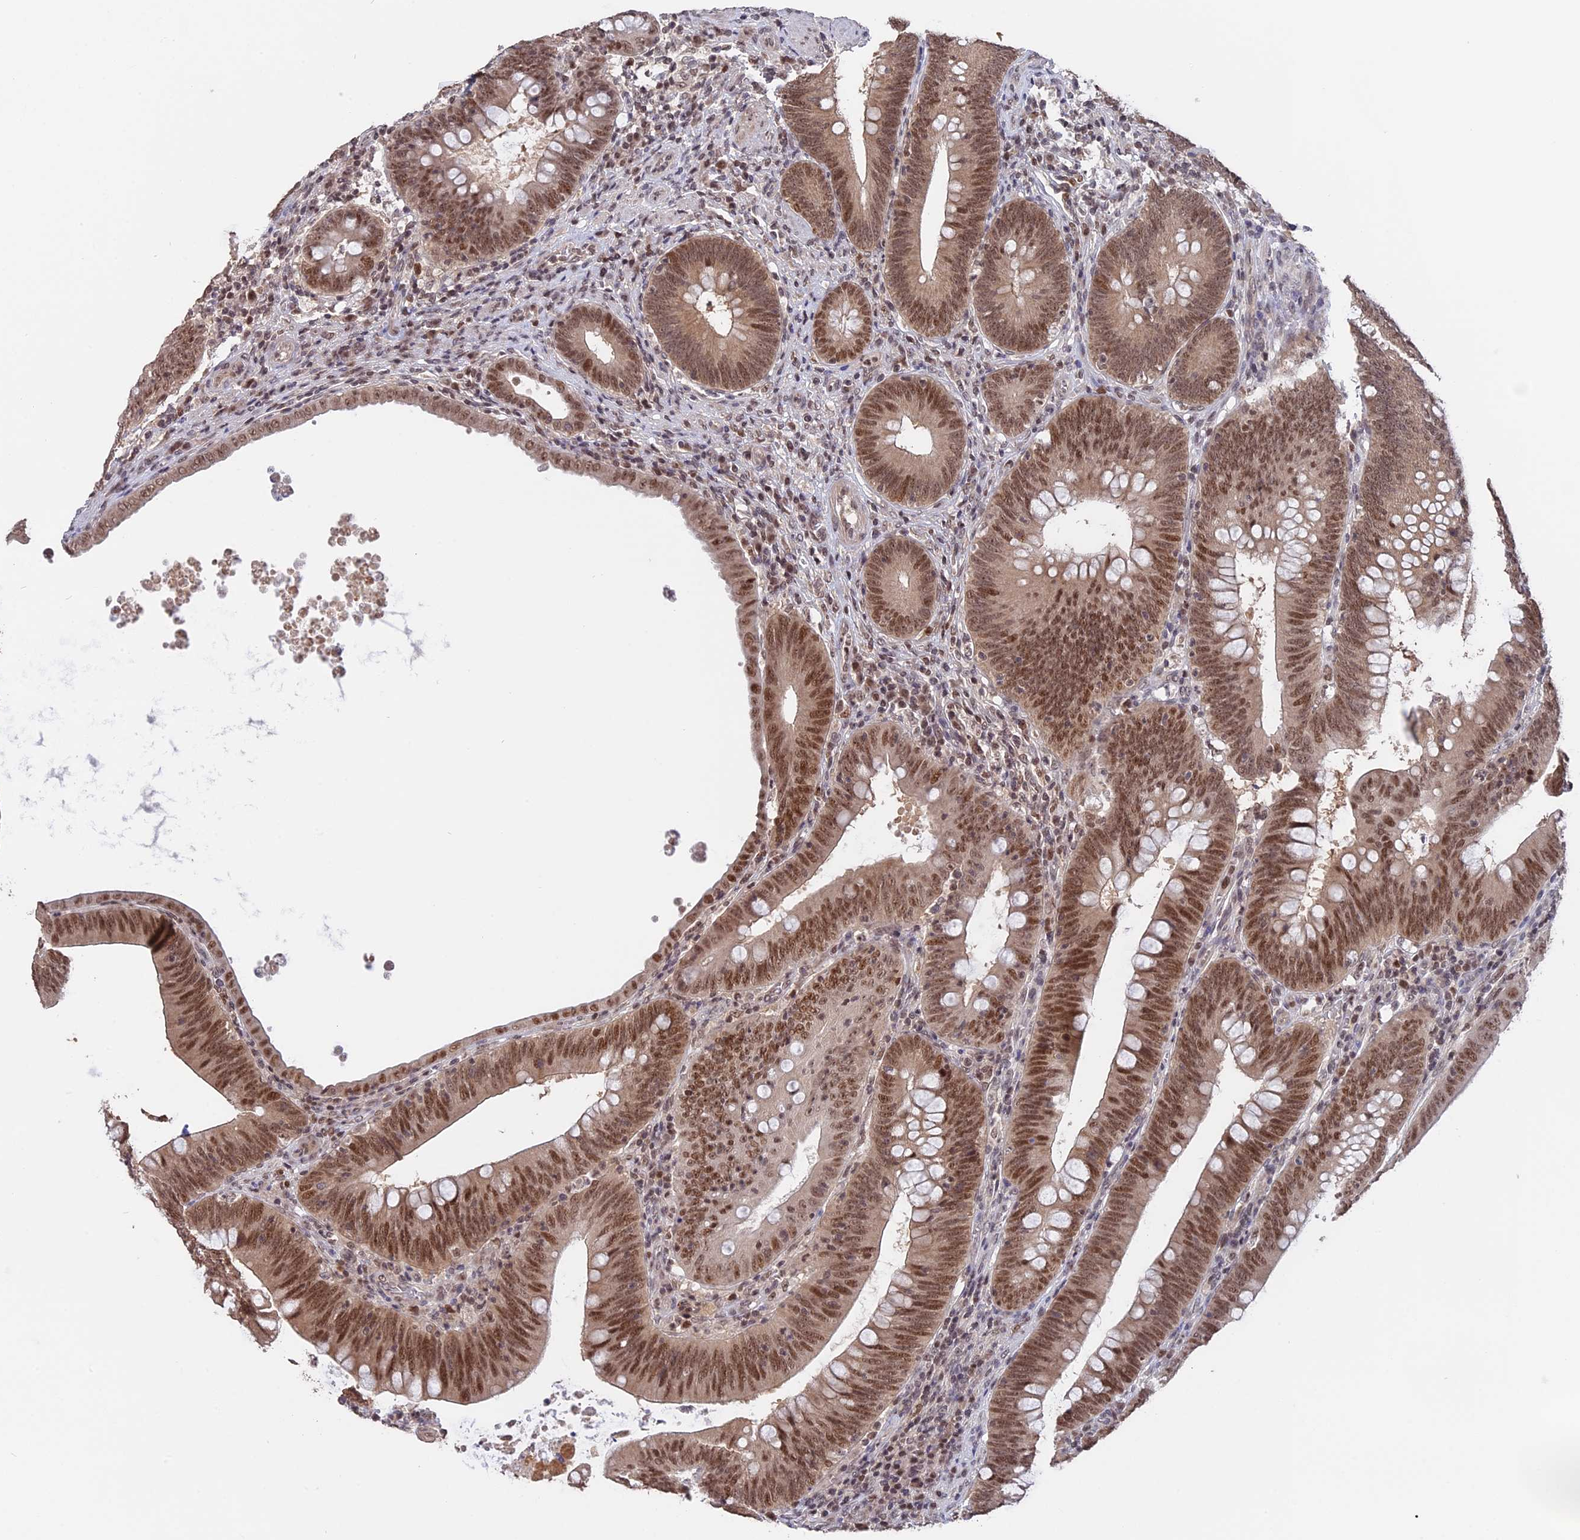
{"staining": {"intensity": "moderate", "quantity": ">75%", "location": "nuclear"}, "tissue": "colorectal cancer", "cell_type": "Tumor cells", "image_type": "cancer", "snomed": [{"axis": "morphology", "description": "Normal tissue, NOS"}, {"axis": "topography", "description": "Colon"}], "caption": "Colorectal cancer was stained to show a protein in brown. There is medium levels of moderate nuclear staining in about >75% of tumor cells.", "gene": "RFC5", "patient": {"sex": "female", "age": 82}}